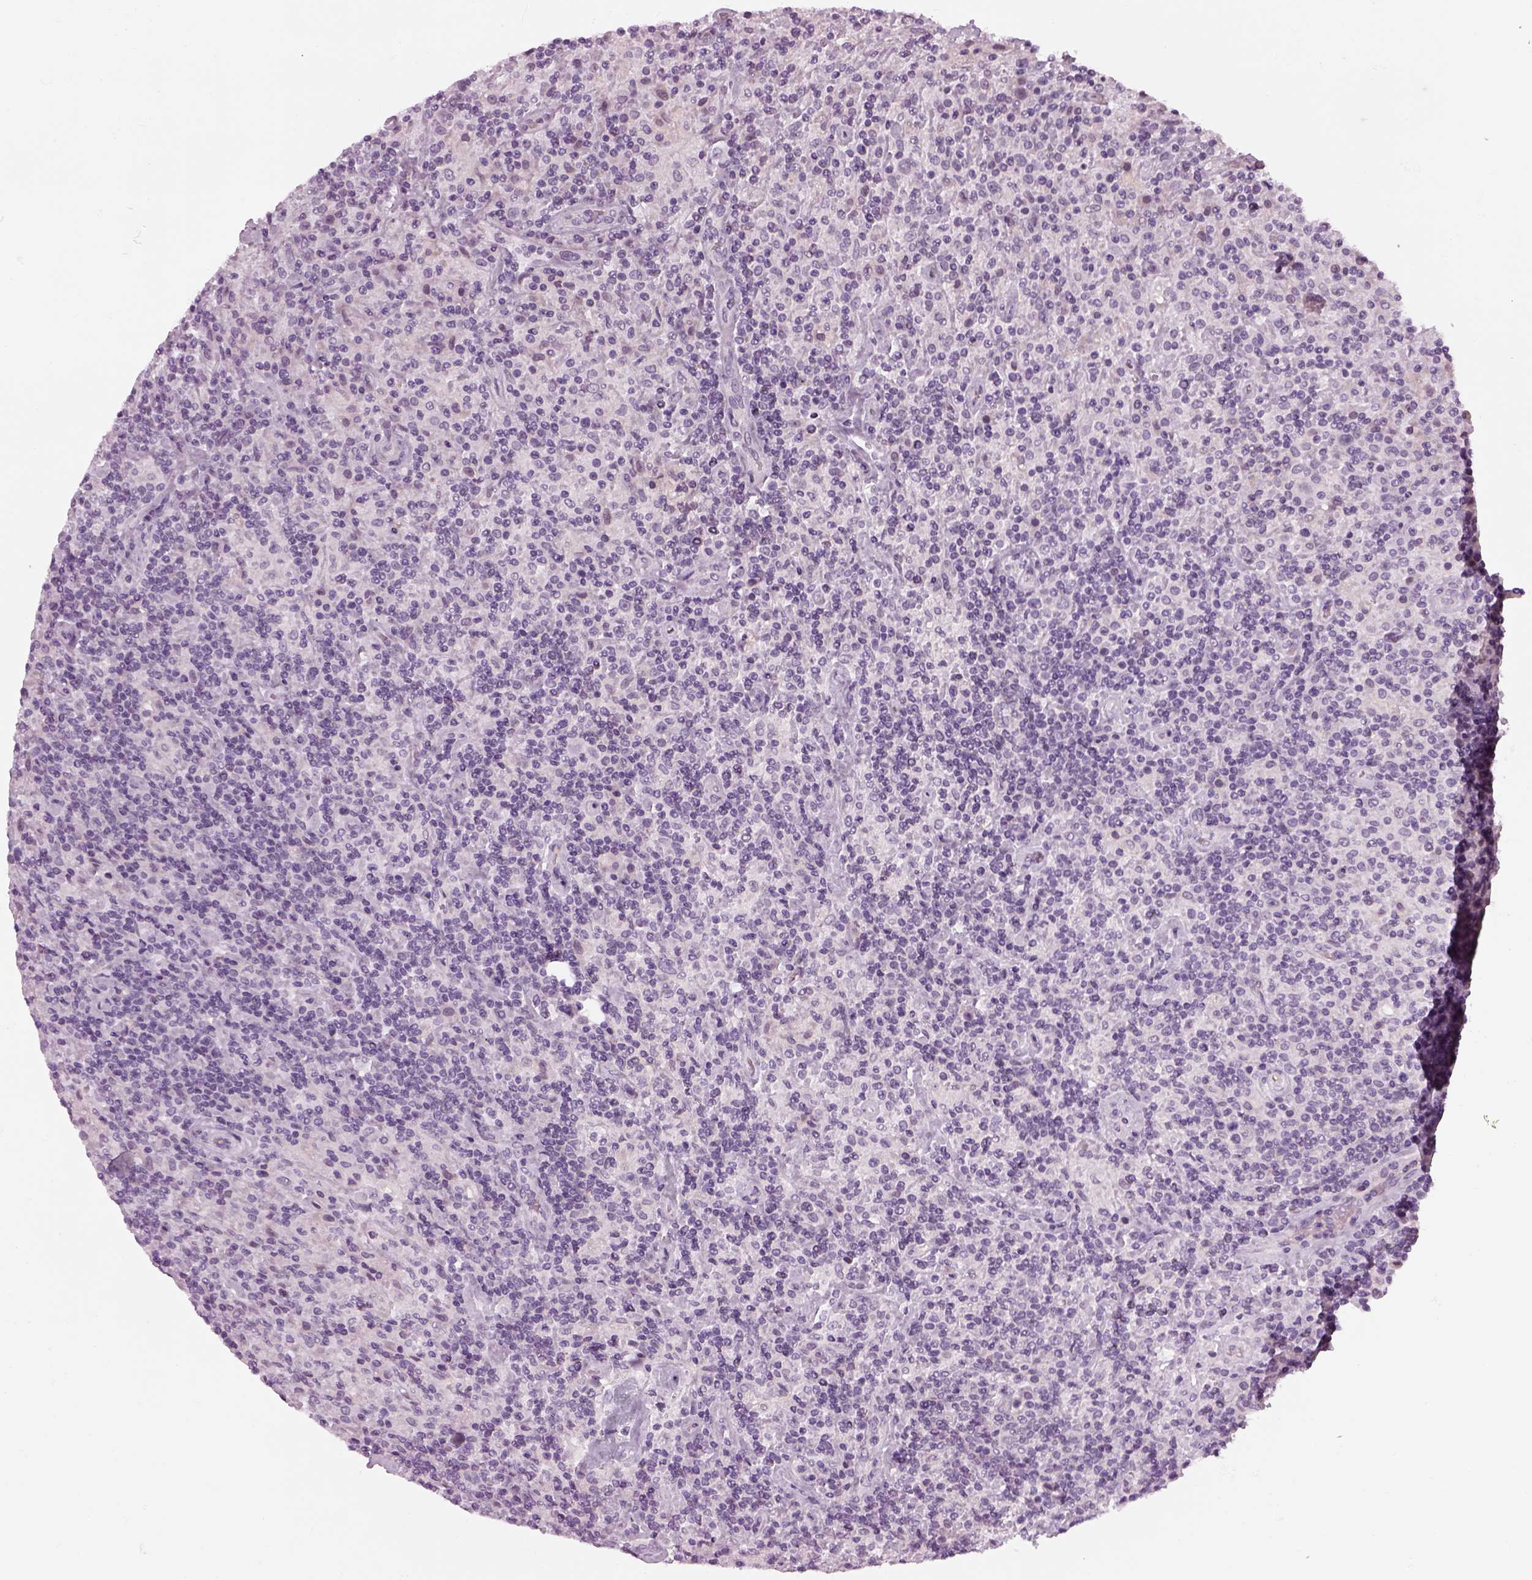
{"staining": {"intensity": "negative", "quantity": "none", "location": "none"}, "tissue": "lymphoma", "cell_type": "Tumor cells", "image_type": "cancer", "snomed": [{"axis": "morphology", "description": "Hodgkin's disease, NOS"}, {"axis": "topography", "description": "Lymph node"}], "caption": "A high-resolution histopathology image shows IHC staining of Hodgkin's disease, which reveals no significant expression in tumor cells.", "gene": "LRRIQ3", "patient": {"sex": "male", "age": 70}}